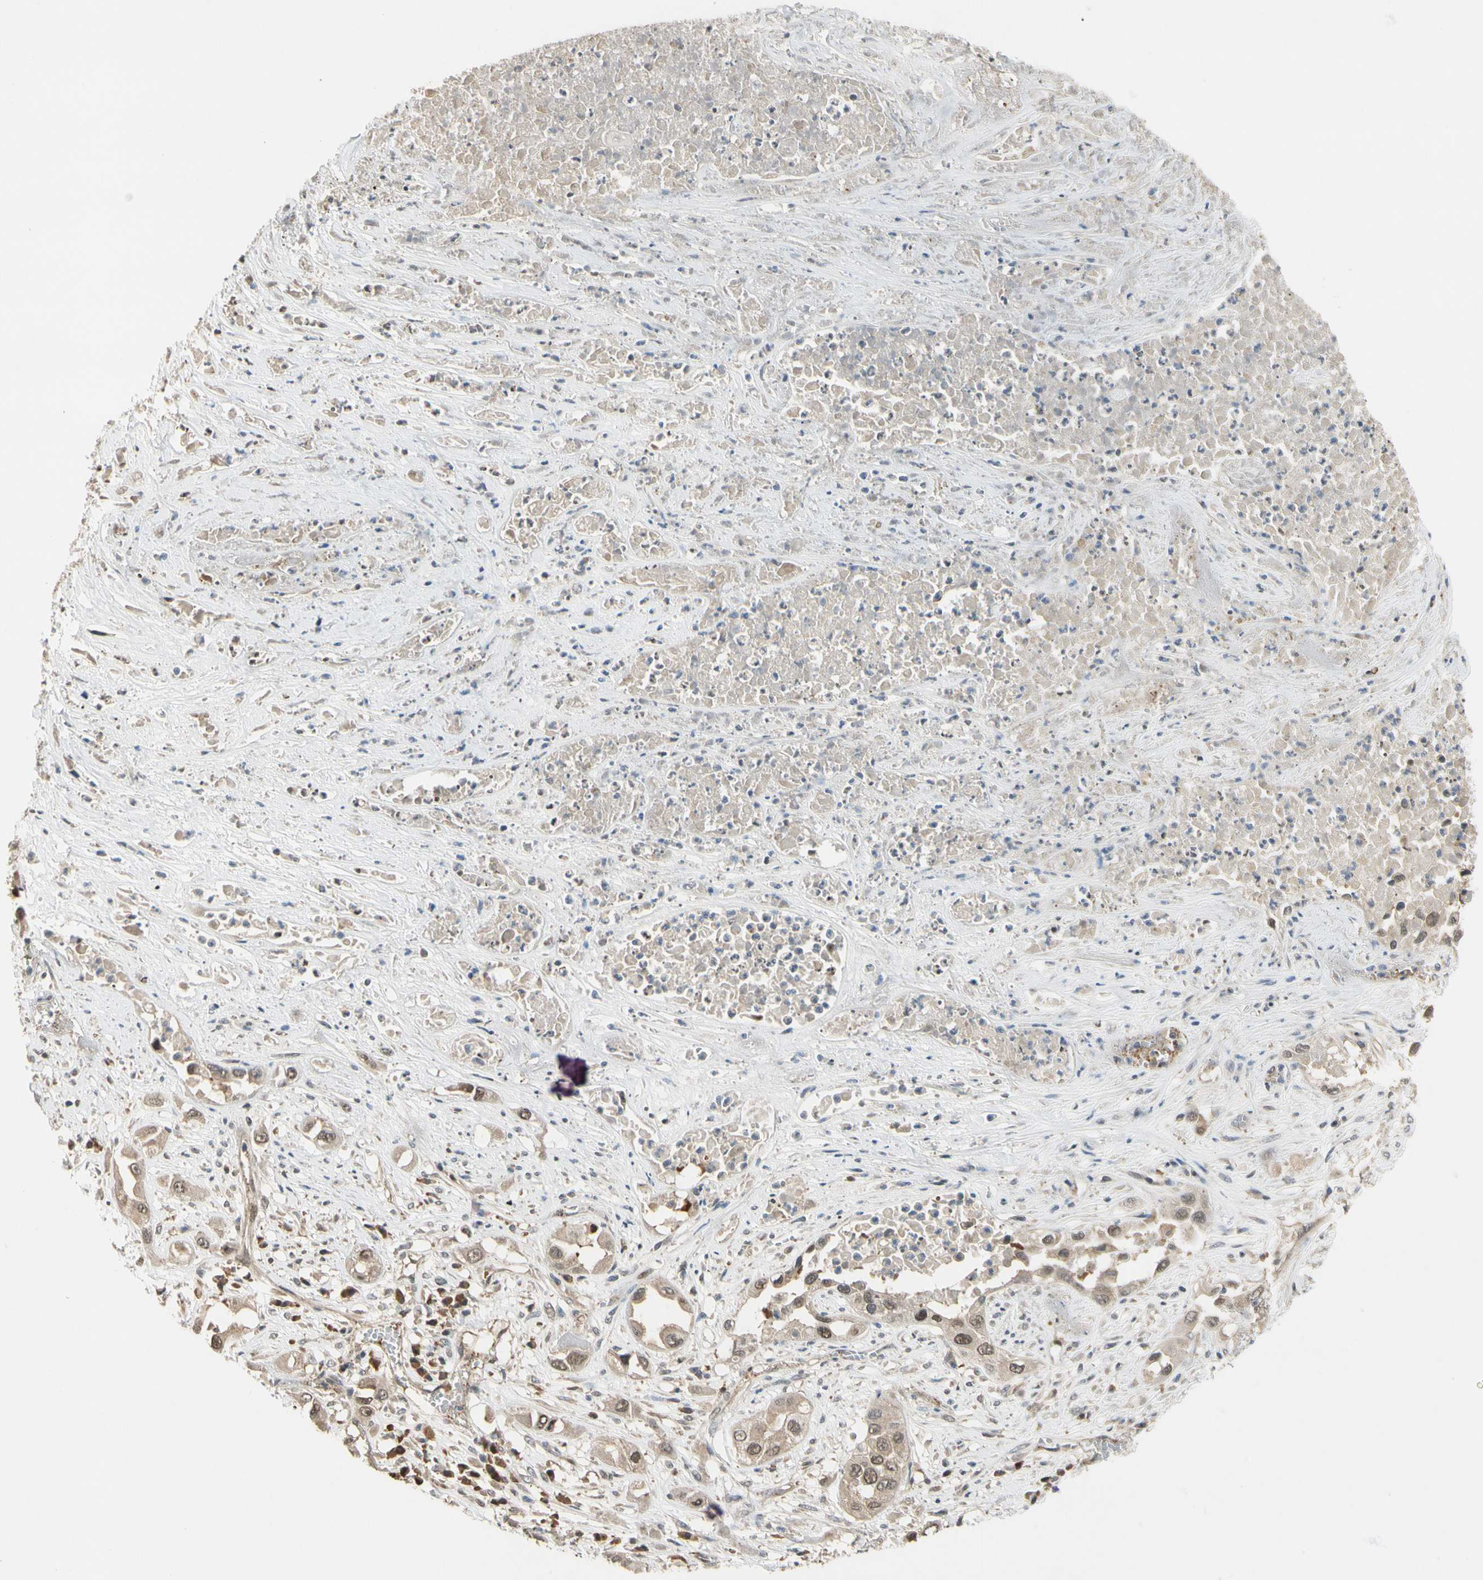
{"staining": {"intensity": "moderate", "quantity": ">75%", "location": "cytoplasmic/membranous,nuclear"}, "tissue": "lung cancer", "cell_type": "Tumor cells", "image_type": "cancer", "snomed": [{"axis": "morphology", "description": "Squamous cell carcinoma, NOS"}, {"axis": "topography", "description": "Lung"}], "caption": "Tumor cells exhibit medium levels of moderate cytoplasmic/membranous and nuclear staining in about >75% of cells in human lung cancer.", "gene": "RASGRF1", "patient": {"sex": "male", "age": 71}}